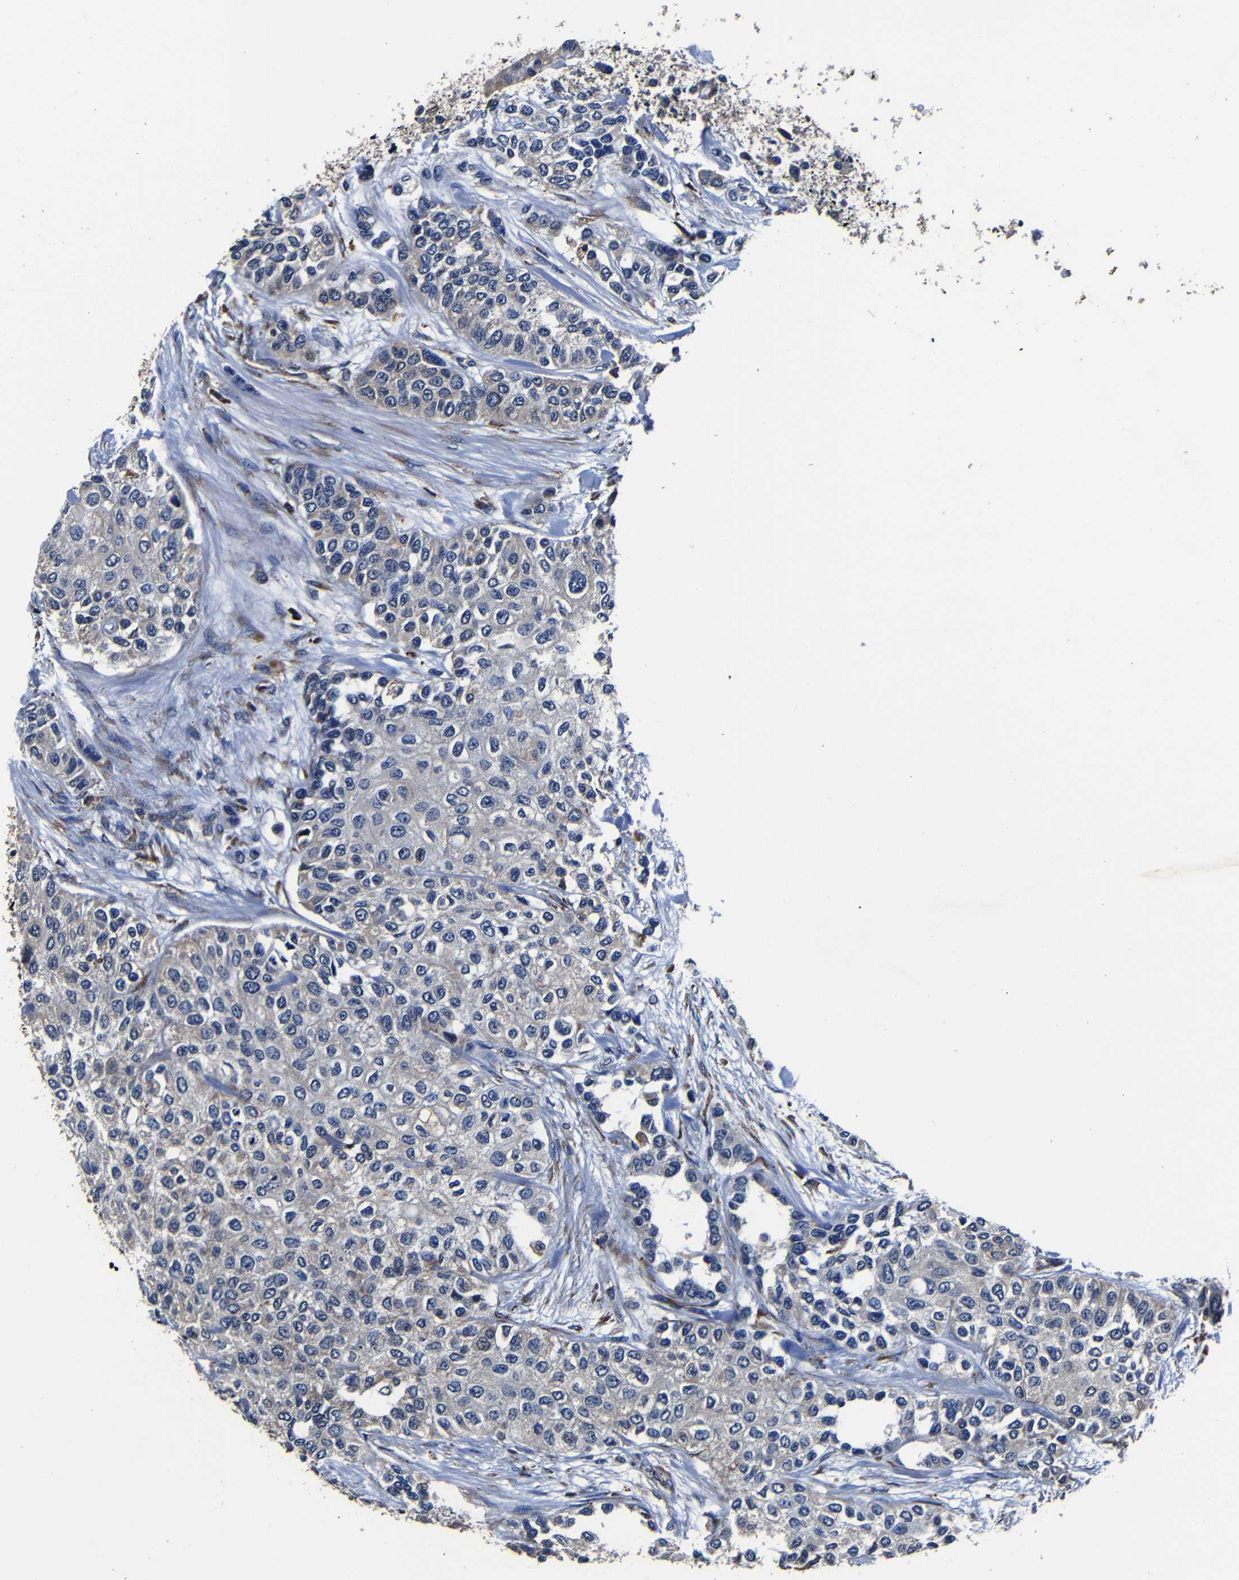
{"staining": {"intensity": "weak", "quantity": "25%-75%", "location": "cytoplasmic/membranous"}, "tissue": "urothelial cancer", "cell_type": "Tumor cells", "image_type": "cancer", "snomed": [{"axis": "morphology", "description": "Urothelial carcinoma, High grade"}, {"axis": "topography", "description": "Urinary bladder"}], "caption": "Weak cytoplasmic/membranous protein expression is appreciated in about 25%-75% of tumor cells in urothelial carcinoma (high-grade).", "gene": "SCN9A", "patient": {"sex": "female", "age": 56}}